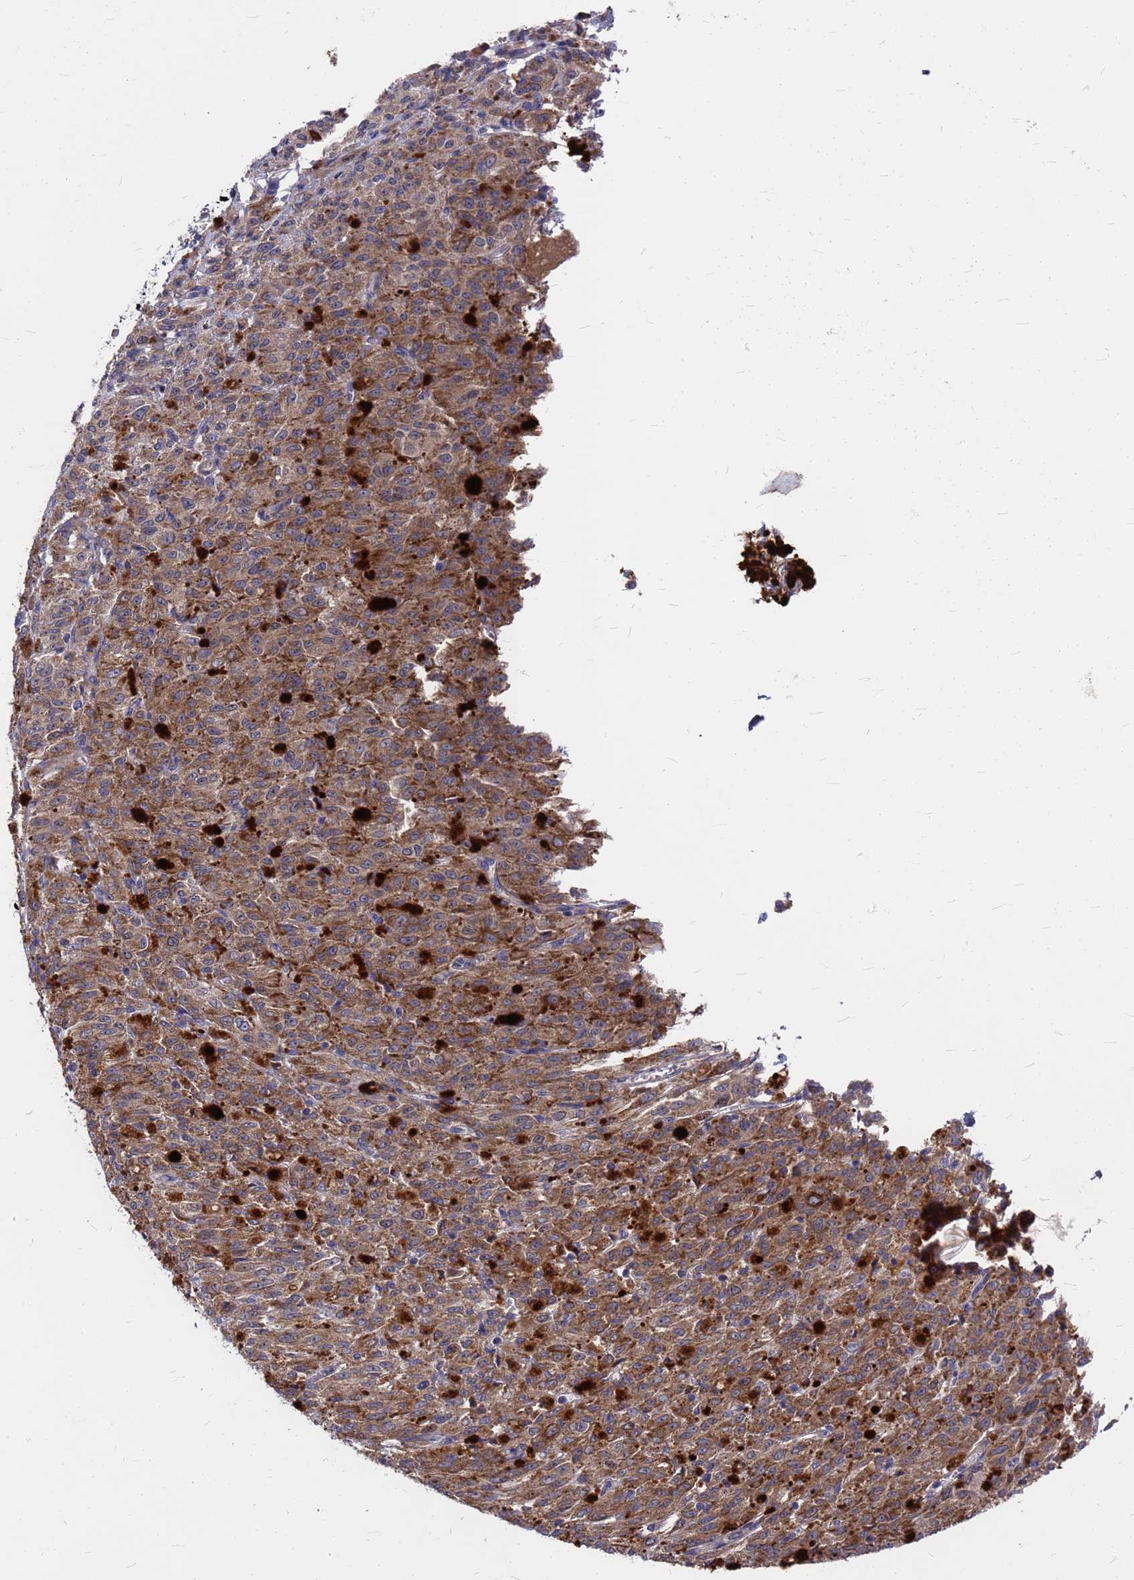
{"staining": {"intensity": "moderate", "quantity": ">75%", "location": "cytoplasmic/membranous"}, "tissue": "melanoma", "cell_type": "Tumor cells", "image_type": "cancer", "snomed": [{"axis": "morphology", "description": "Malignant melanoma, NOS"}, {"axis": "topography", "description": "Skin"}], "caption": "Tumor cells show medium levels of moderate cytoplasmic/membranous staining in approximately >75% of cells in malignant melanoma.", "gene": "ZNF717", "patient": {"sex": "female", "age": 52}}